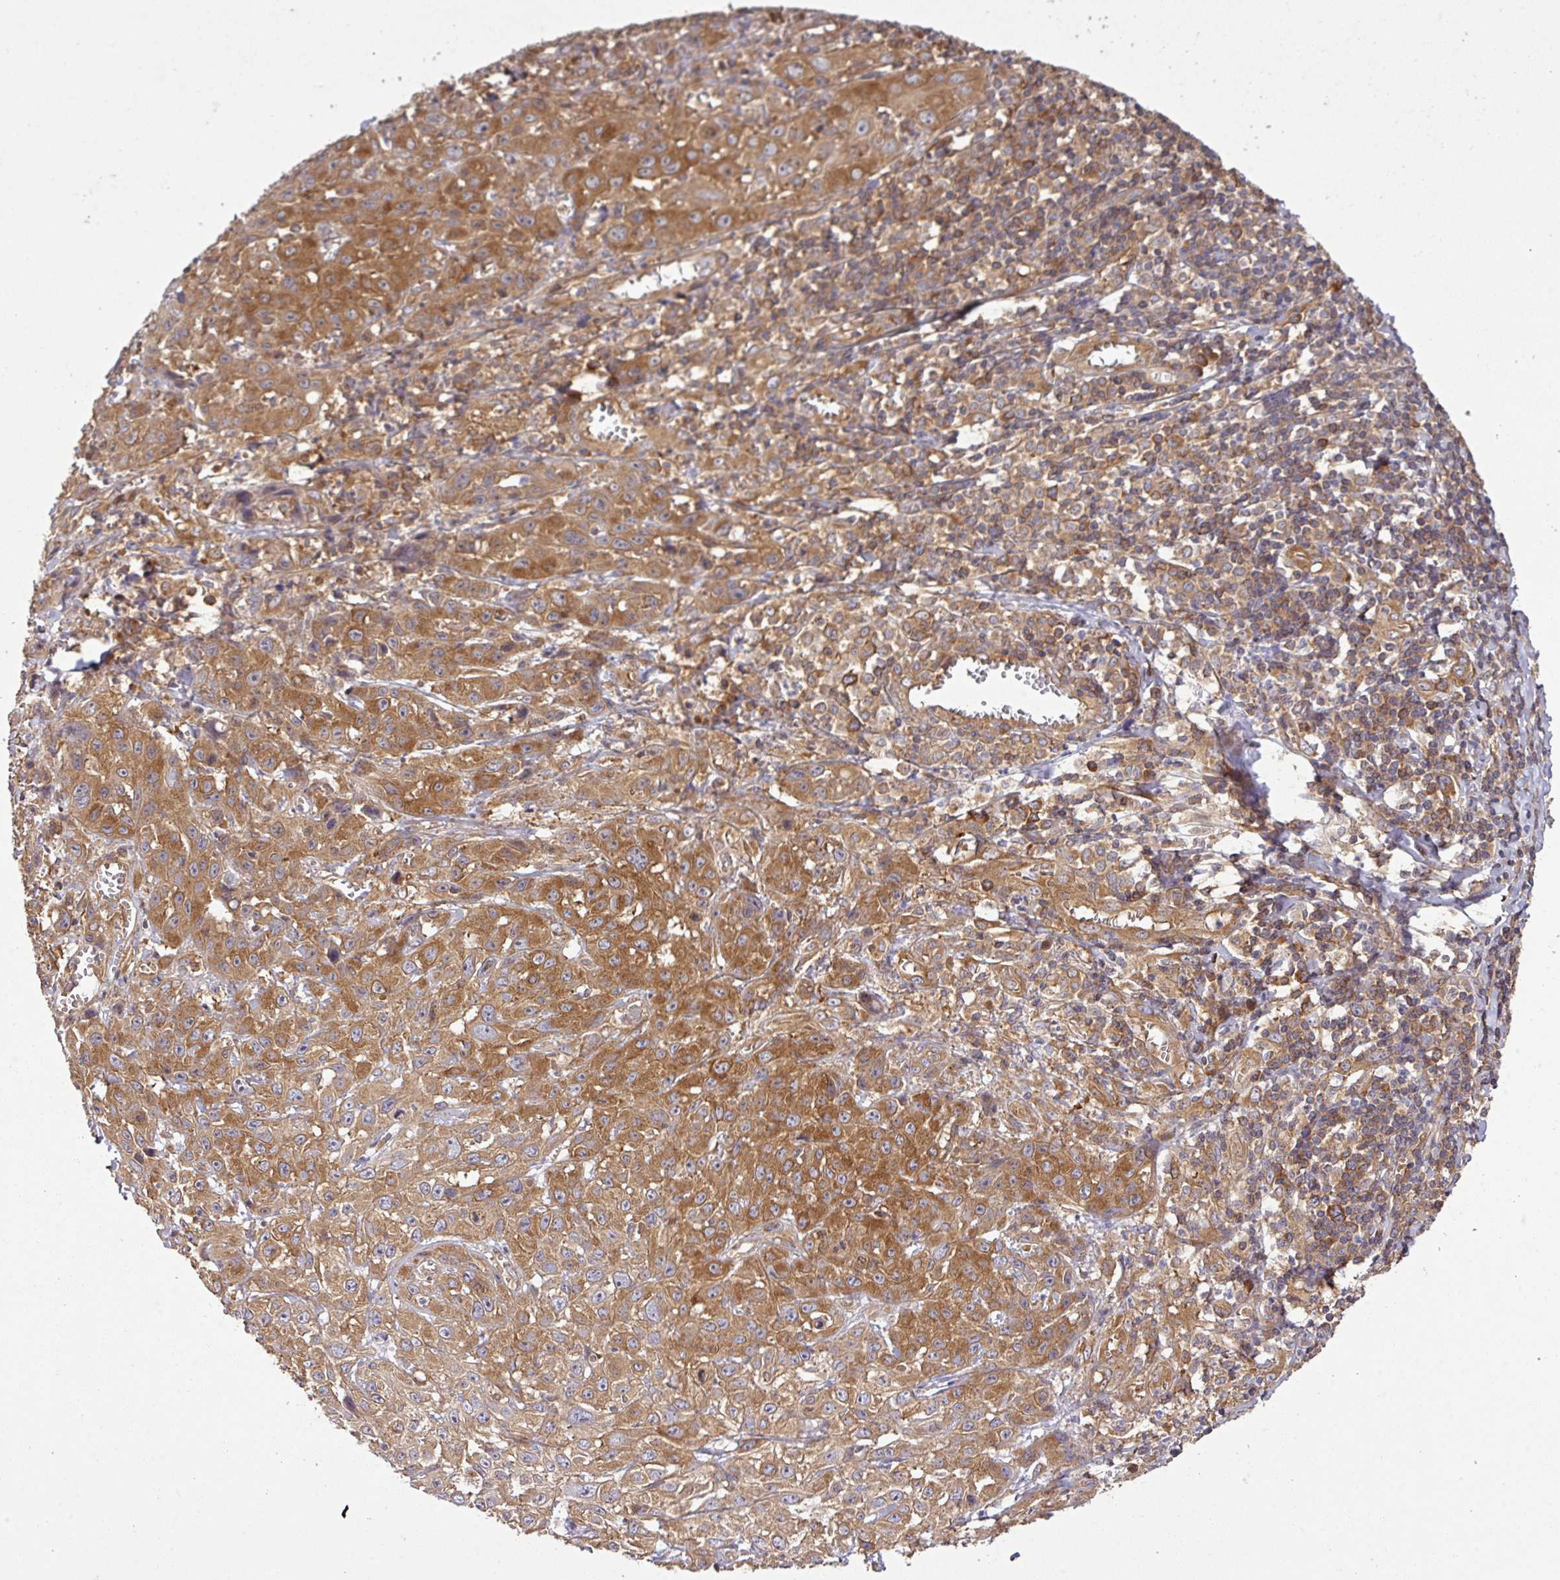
{"staining": {"intensity": "moderate", "quantity": ">75%", "location": "cytoplasmic/membranous"}, "tissue": "skin cancer", "cell_type": "Tumor cells", "image_type": "cancer", "snomed": [{"axis": "morphology", "description": "Squamous cell carcinoma, NOS"}, {"axis": "topography", "description": "Skin"}, {"axis": "topography", "description": "Vulva"}], "caption": "Skin cancer was stained to show a protein in brown. There is medium levels of moderate cytoplasmic/membranous staining in approximately >75% of tumor cells.", "gene": "GSPT1", "patient": {"sex": "female", "age": 71}}